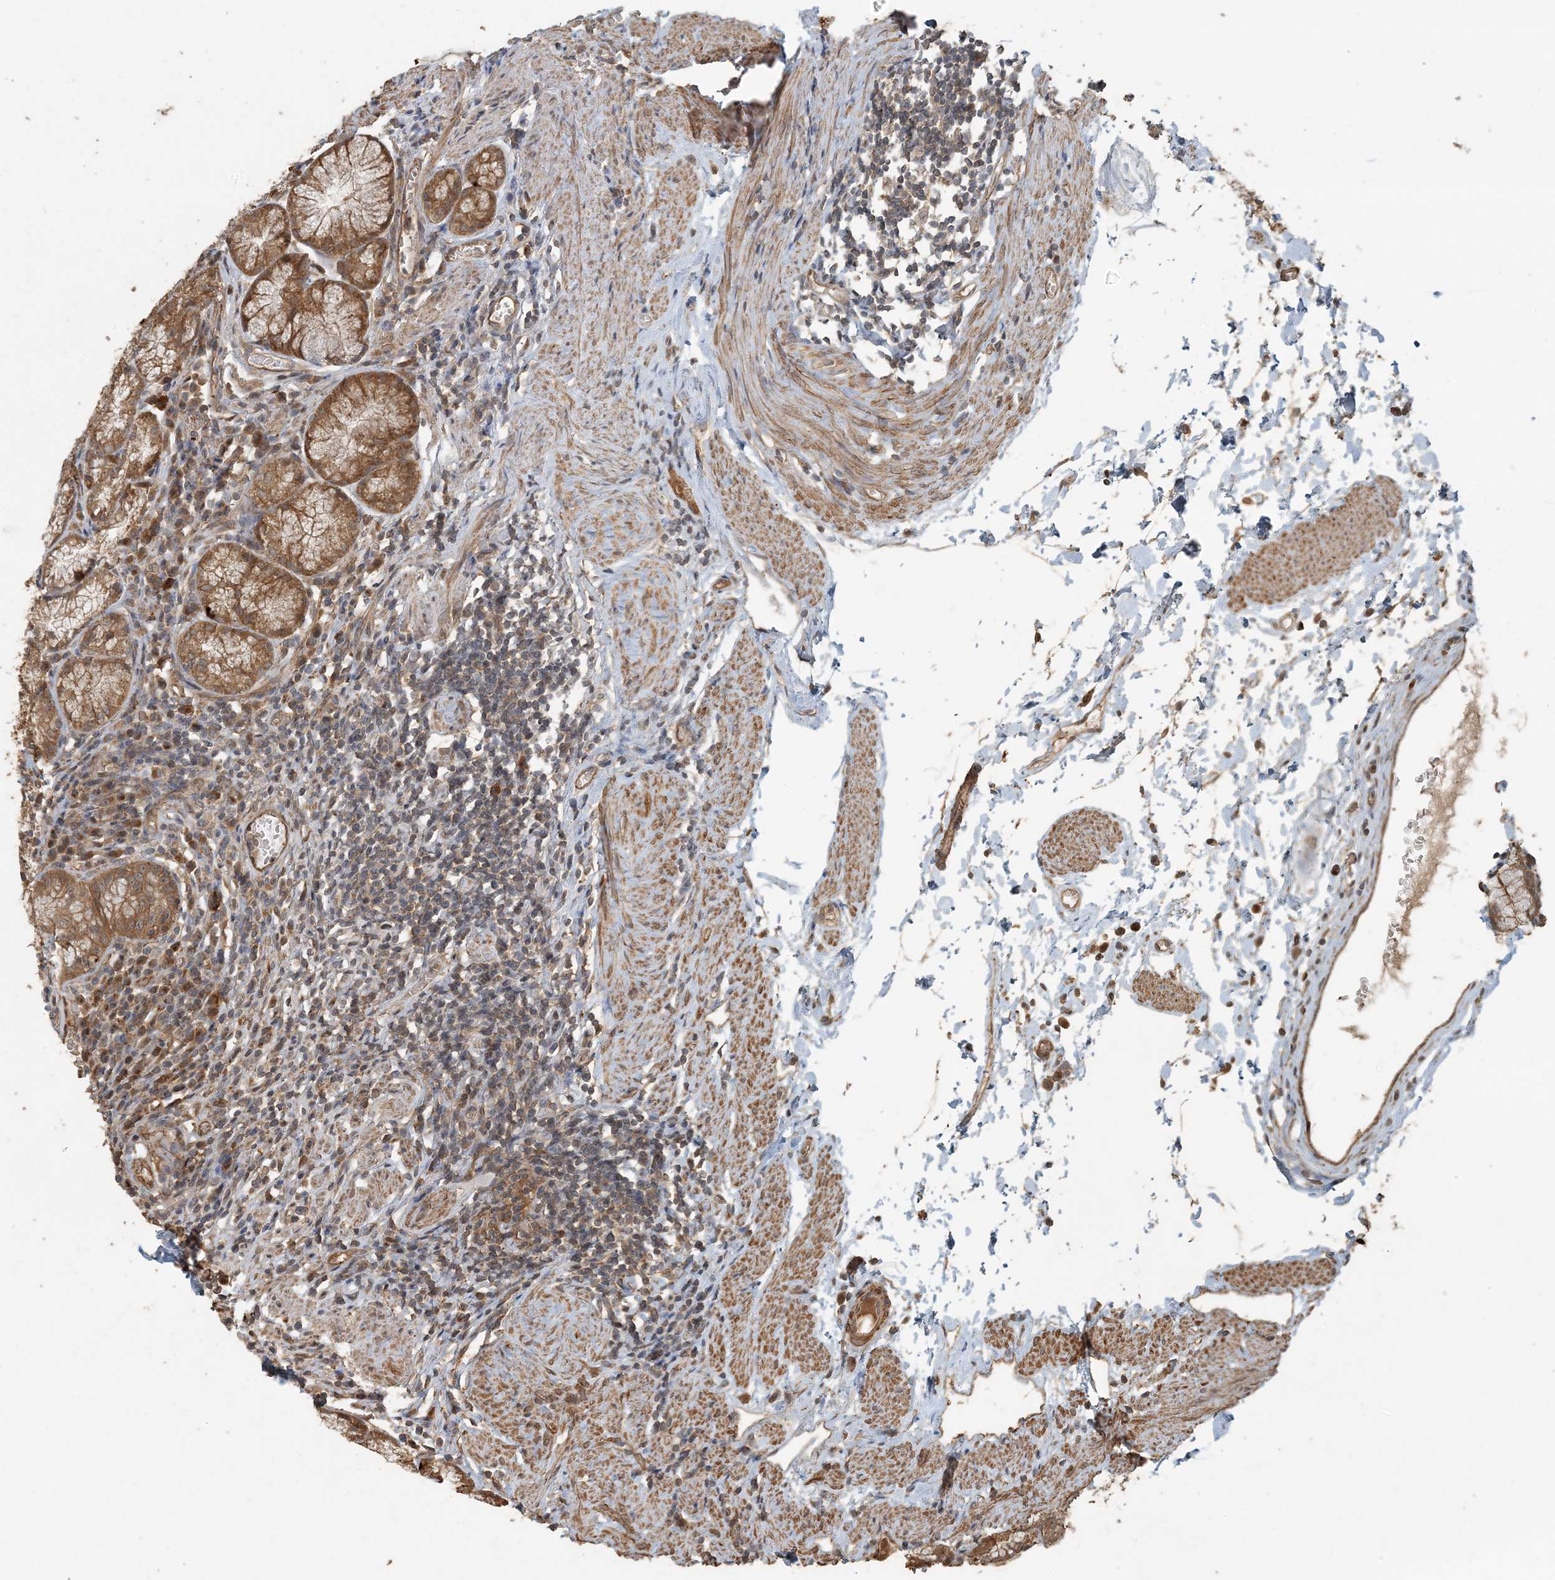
{"staining": {"intensity": "moderate", "quantity": ">75%", "location": "cytoplasmic/membranous"}, "tissue": "stomach", "cell_type": "Glandular cells", "image_type": "normal", "snomed": [{"axis": "morphology", "description": "Normal tissue, NOS"}, {"axis": "topography", "description": "Stomach"}], "caption": "Moderate cytoplasmic/membranous staining is appreciated in about >75% of glandular cells in unremarkable stomach.", "gene": "AK9", "patient": {"sex": "male", "age": 55}}